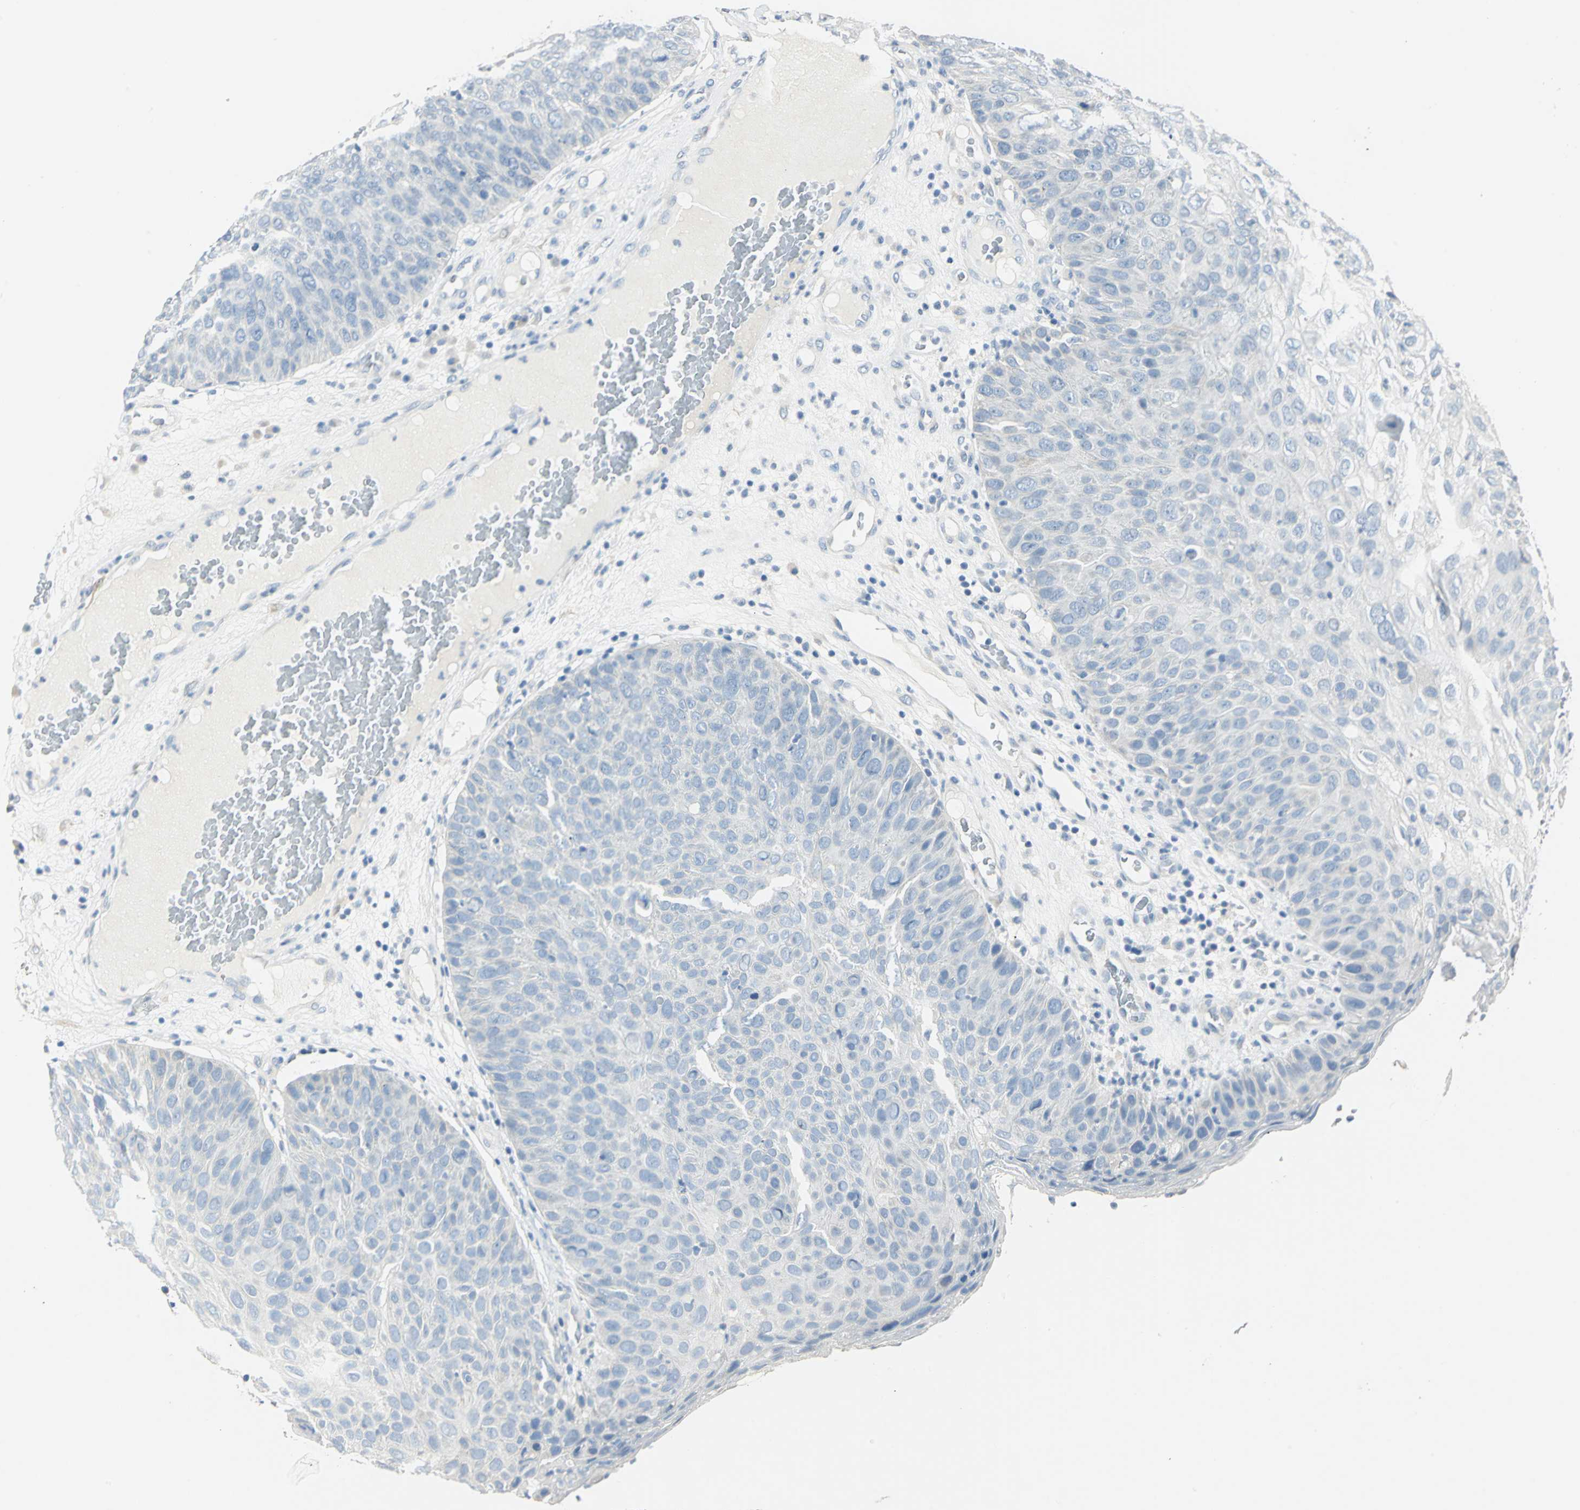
{"staining": {"intensity": "negative", "quantity": "none", "location": "none"}, "tissue": "skin cancer", "cell_type": "Tumor cells", "image_type": "cancer", "snomed": [{"axis": "morphology", "description": "Squamous cell carcinoma, NOS"}, {"axis": "topography", "description": "Skin"}], "caption": "Protein analysis of squamous cell carcinoma (skin) demonstrates no significant staining in tumor cells. (DAB IHC visualized using brightfield microscopy, high magnification).", "gene": "UCHL1", "patient": {"sex": "male", "age": 87}}